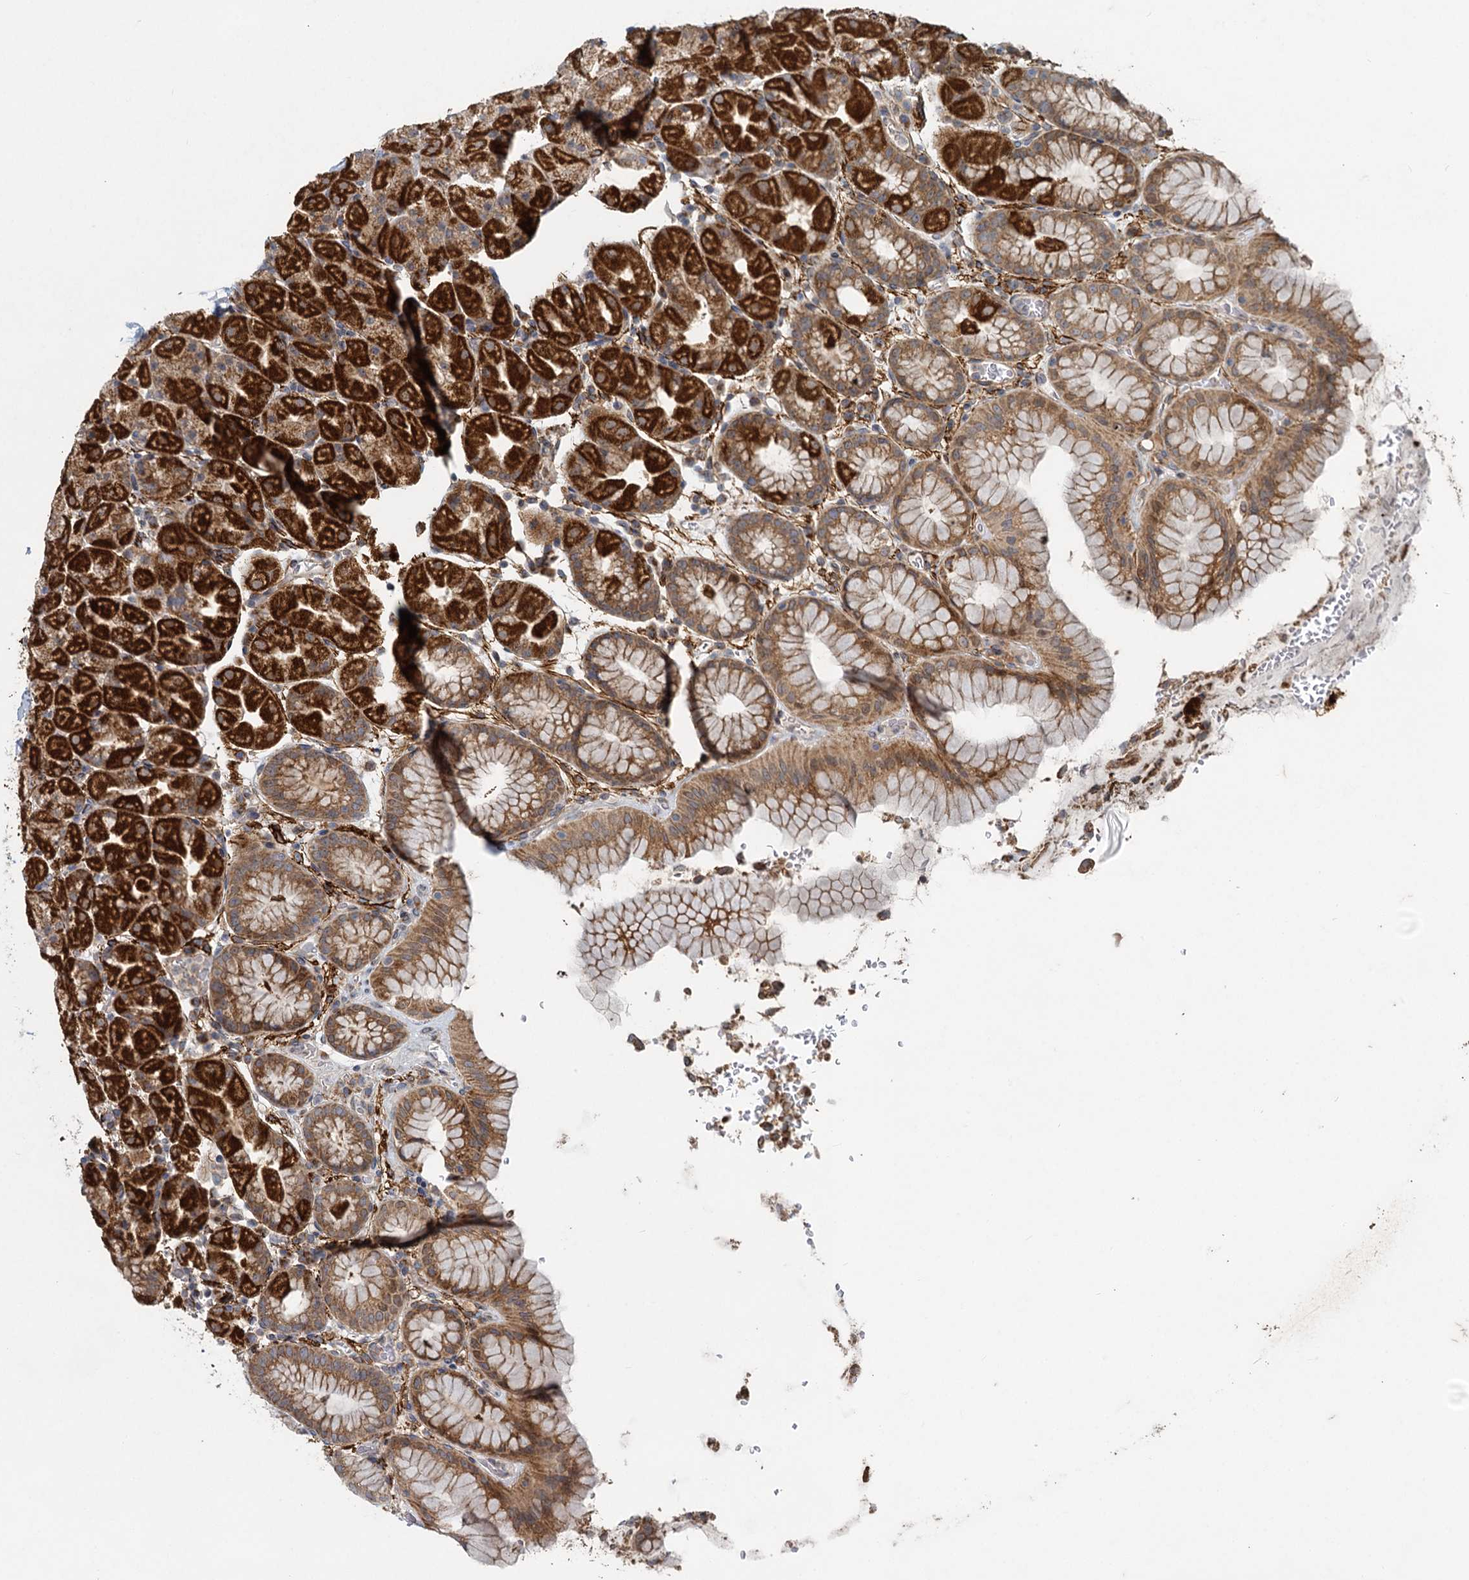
{"staining": {"intensity": "strong", "quantity": ">75%", "location": "cytoplasmic/membranous"}, "tissue": "stomach", "cell_type": "Glandular cells", "image_type": "normal", "snomed": [{"axis": "morphology", "description": "Normal tissue, NOS"}, {"axis": "topography", "description": "Stomach, upper"}, {"axis": "topography", "description": "Stomach, lower"}], "caption": "The photomicrograph demonstrates a brown stain indicating the presence of a protein in the cytoplasmic/membranous of glandular cells in stomach.", "gene": "ADCY2", "patient": {"sex": "male", "age": 67}}